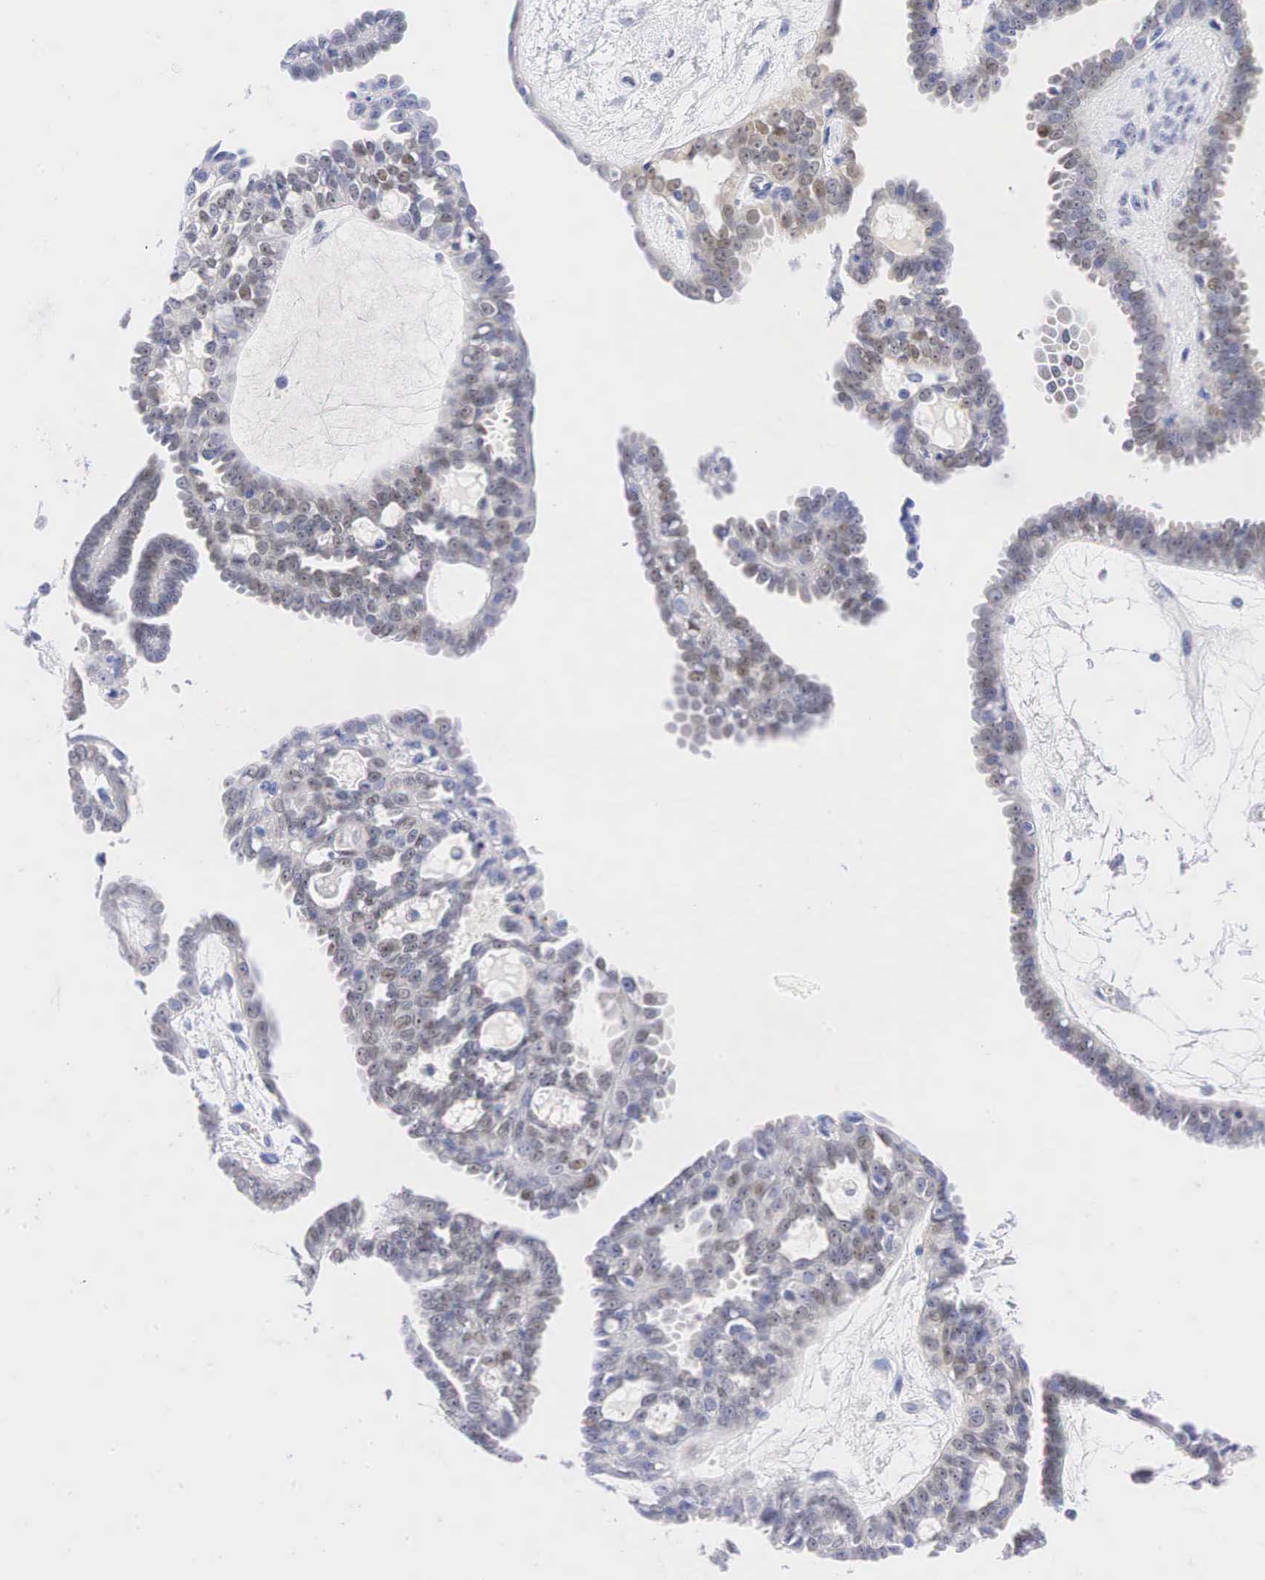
{"staining": {"intensity": "weak", "quantity": "25%-75%", "location": "cytoplasmic/membranous,nuclear"}, "tissue": "ovarian cancer", "cell_type": "Tumor cells", "image_type": "cancer", "snomed": [{"axis": "morphology", "description": "Cystadenocarcinoma, serous, NOS"}, {"axis": "topography", "description": "Ovary"}], "caption": "Protein expression analysis of ovarian cancer (serous cystadenocarcinoma) demonstrates weak cytoplasmic/membranous and nuclear positivity in approximately 25%-75% of tumor cells.", "gene": "AR", "patient": {"sex": "female", "age": 71}}